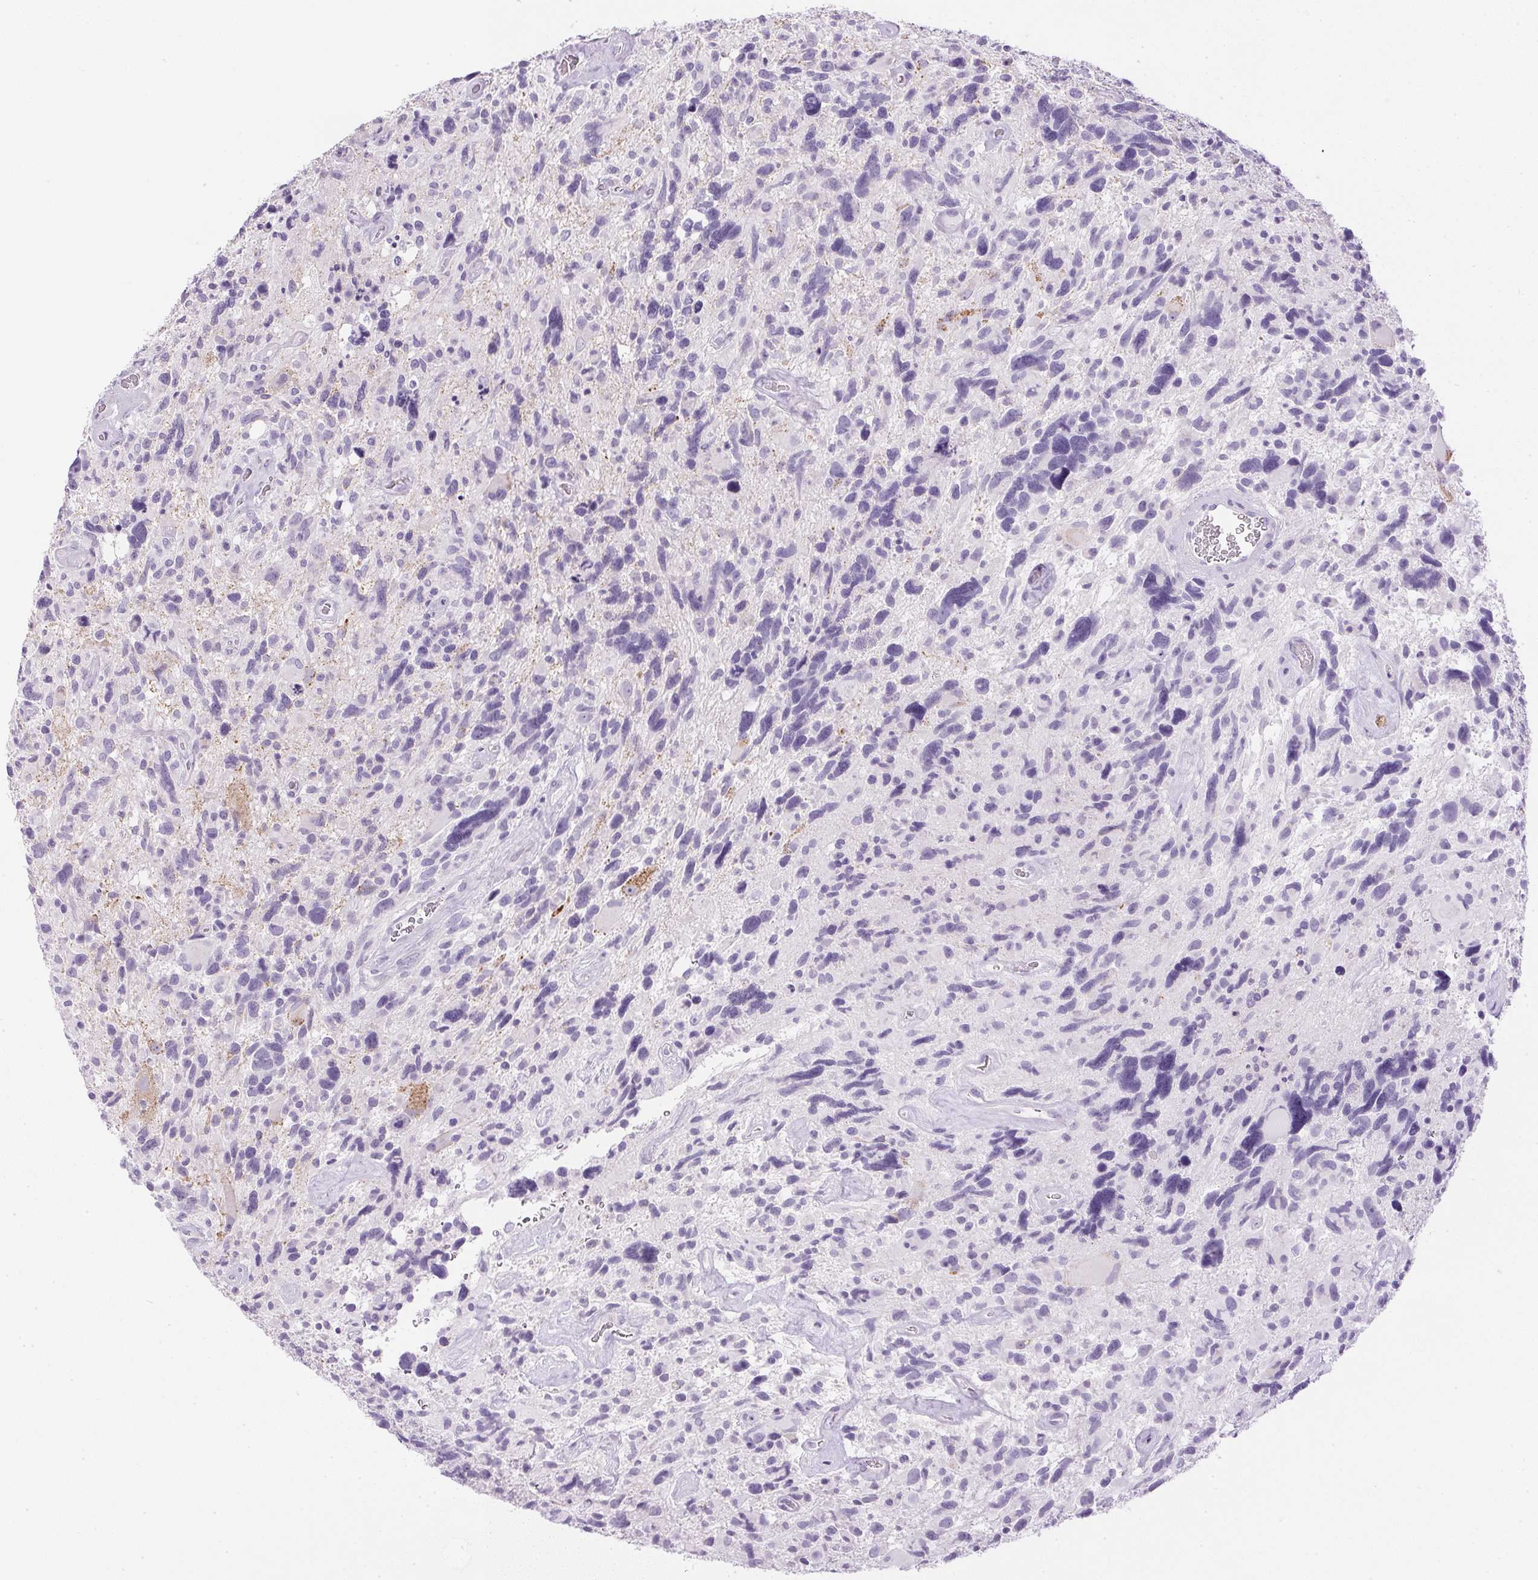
{"staining": {"intensity": "negative", "quantity": "none", "location": "none"}, "tissue": "glioma", "cell_type": "Tumor cells", "image_type": "cancer", "snomed": [{"axis": "morphology", "description": "Glioma, malignant, High grade"}, {"axis": "topography", "description": "Brain"}], "caption": "Tumor cells are negative for brown protein staining in glioma. (DAB immunohistochemistry visualized using brightfield microscopy, high magnification).", "gene": "CTRL", "patient": {"sex": "male", "age": 49}}